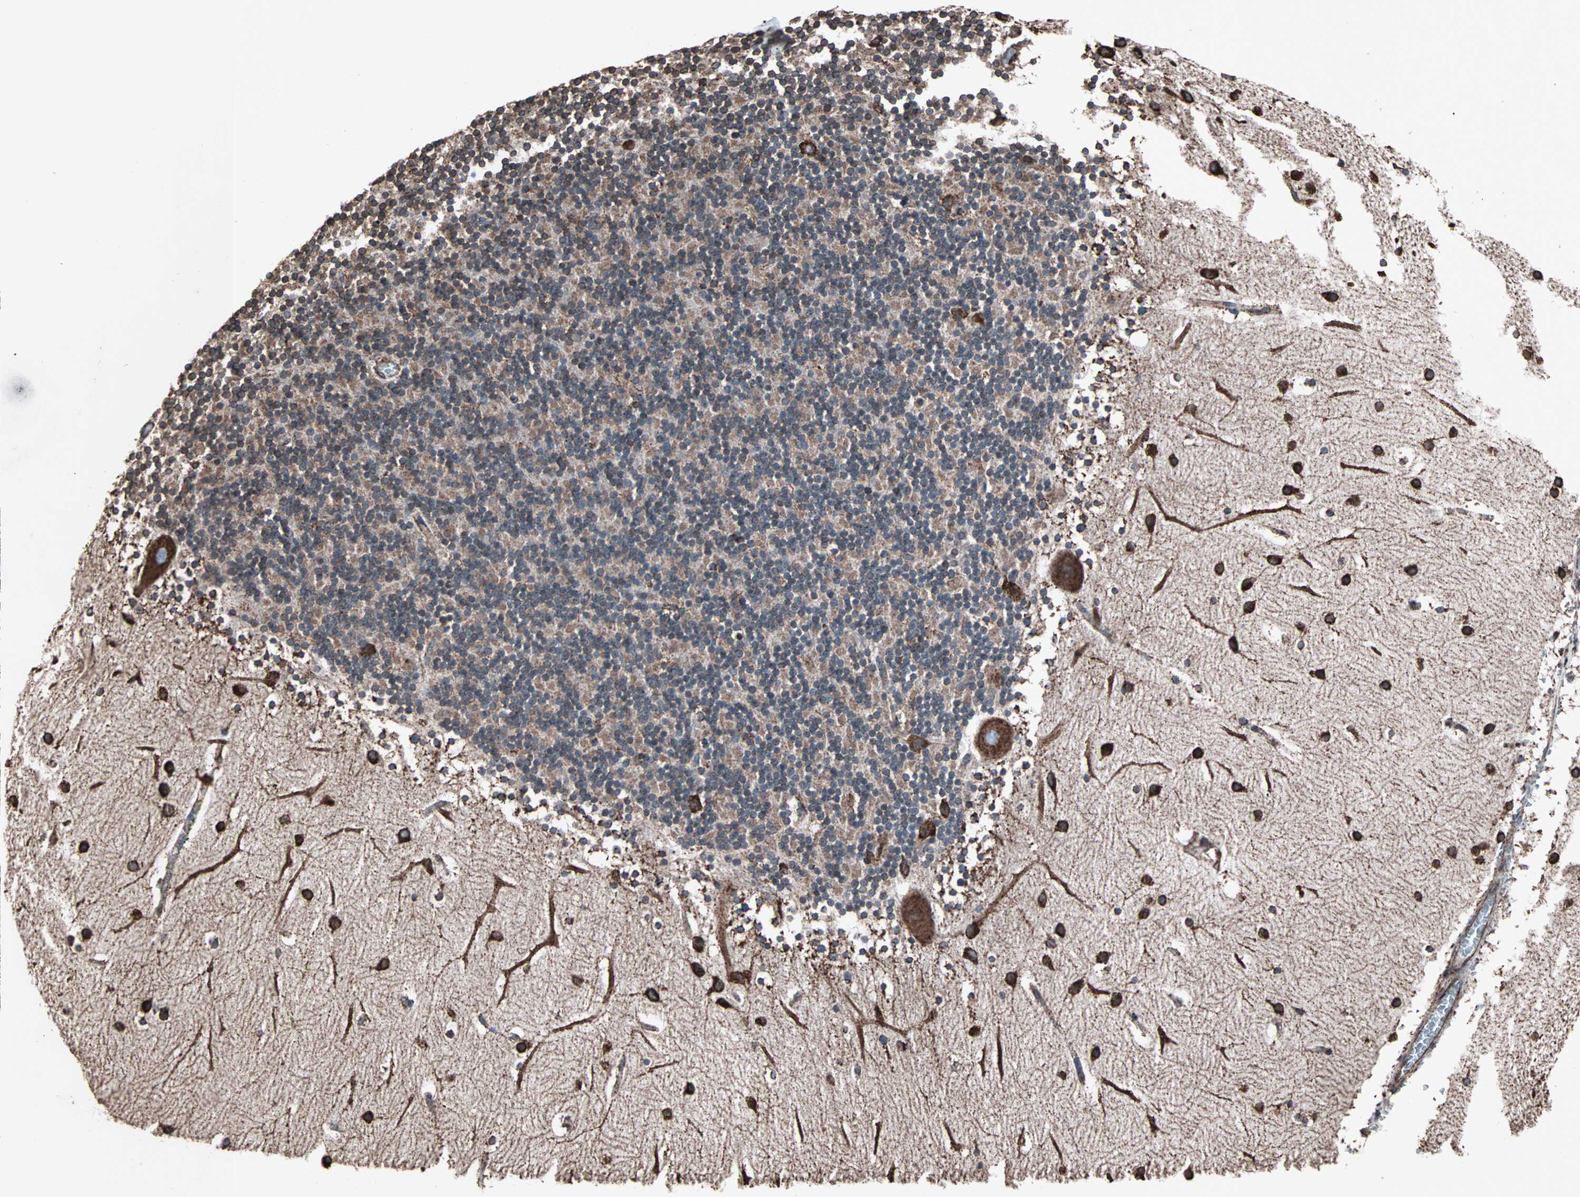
{"staining": {"intensity": "moderate", "quantity": ">75%", "location": "cytoplasmic/membranous"}, "tissue": "cerebellum", "cell_type": "Cells in granular layer", "image_type": "normal", "snomed": [{"axis": "morphology", "description": "Normal tissue, NOS"}, {"axis": "topography", "description": "Cerebellum"}], "caption": "Protein staining reveals moderate cytoplasmic/membranous positivity in approximately >75% of cells in granular layer in unremarkable cerebellum.", "gene": "HSP90B1", "patient": {"sex": "male", "age": 45}}